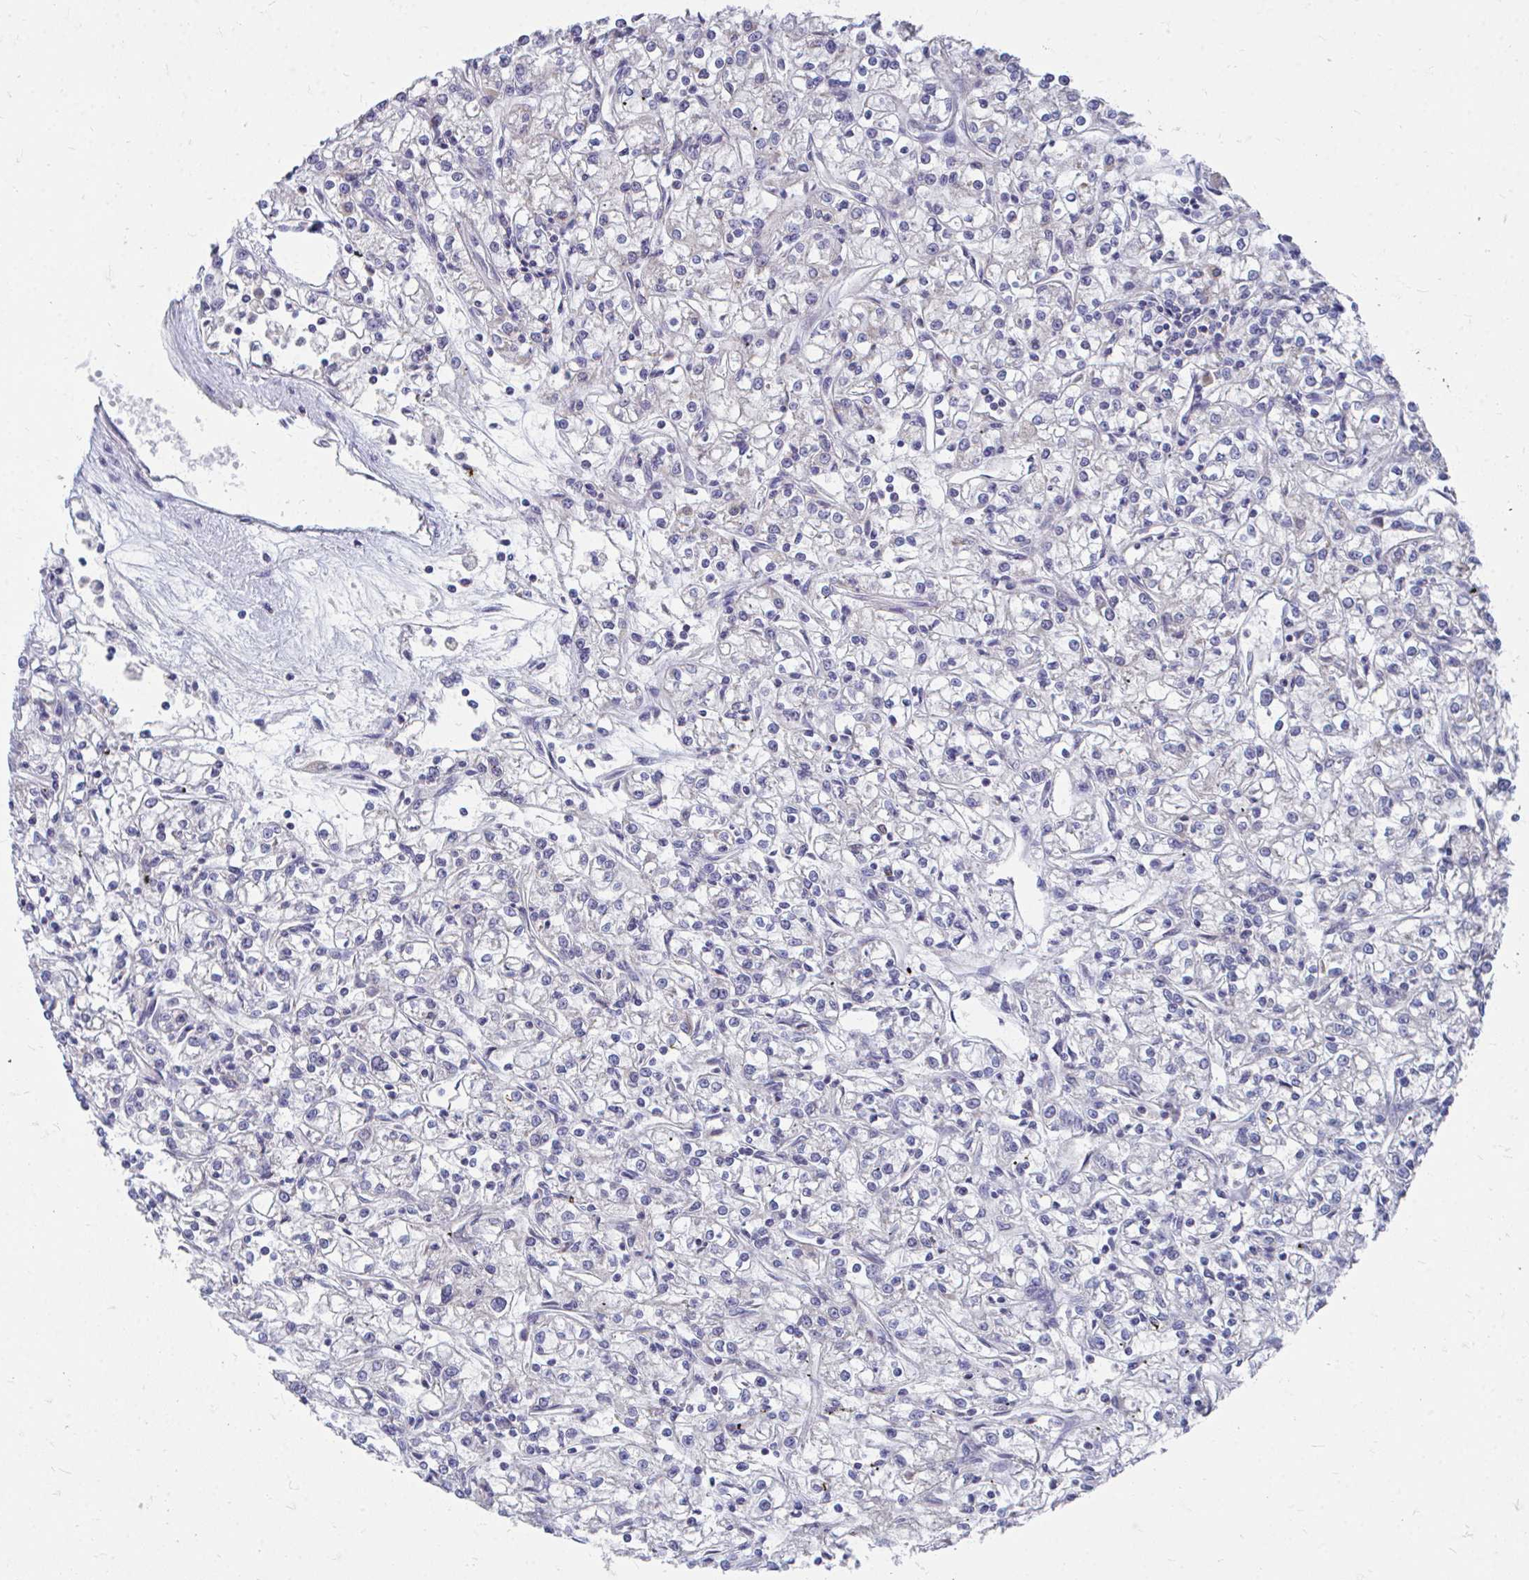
{"staining": {"intensity": "negative", "quantity": "none", "location": "none"}, "tissue": "renal cancer", "cell_type": "Tumor cells", "image_type": "cancer", "snomed": [{"axis": "morphology", "description": "Adenocarcinoma, NOS"}, {"axis": "topography", "description": "Kidney"}], "caption": "An IHC micrograph of renal cancer is shown. There is no staining in tumor cells of renal cancer.", "gene": "PEX3", "patient": {"sex": "female", "age": 59}}